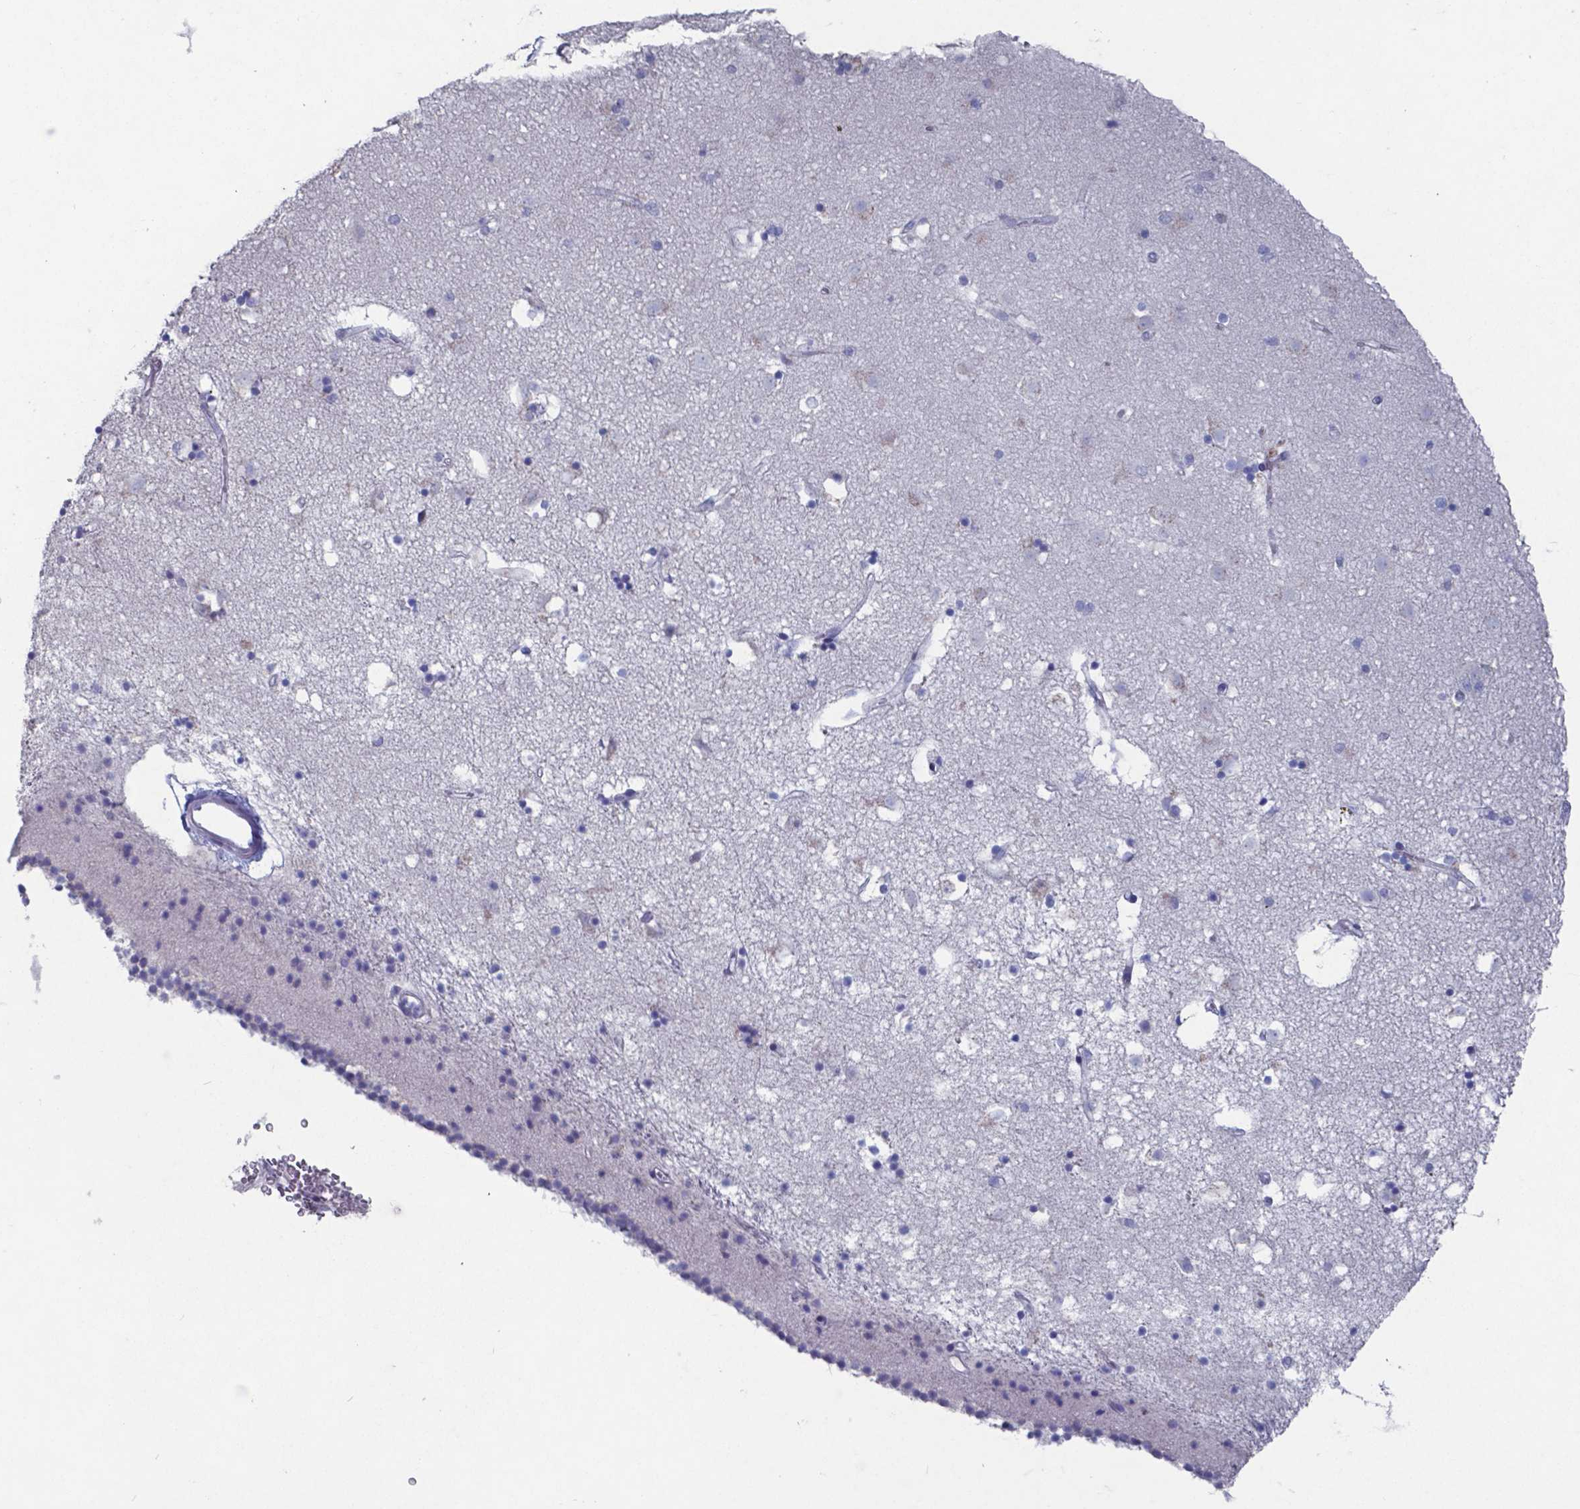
{"staining": {"intensity": "negative", "quantity": "none", "location": "none"}, "tissue": "caudate", "cell_type": "Glial cells", "image_type": "normal", "snomed": [{"axis": "morphology", "description": "Normal tissue, NOS"}, {"axis": "topography", "description": "Lateral ventricle wall"}], "caption": "This is a photomicrograph of immunohistochemistry (IHC) staining of unremarkable caudate, which shows no positivity in glial cells.", "gene": "TTR", "patient": {"sex": "female", "age": 71}}